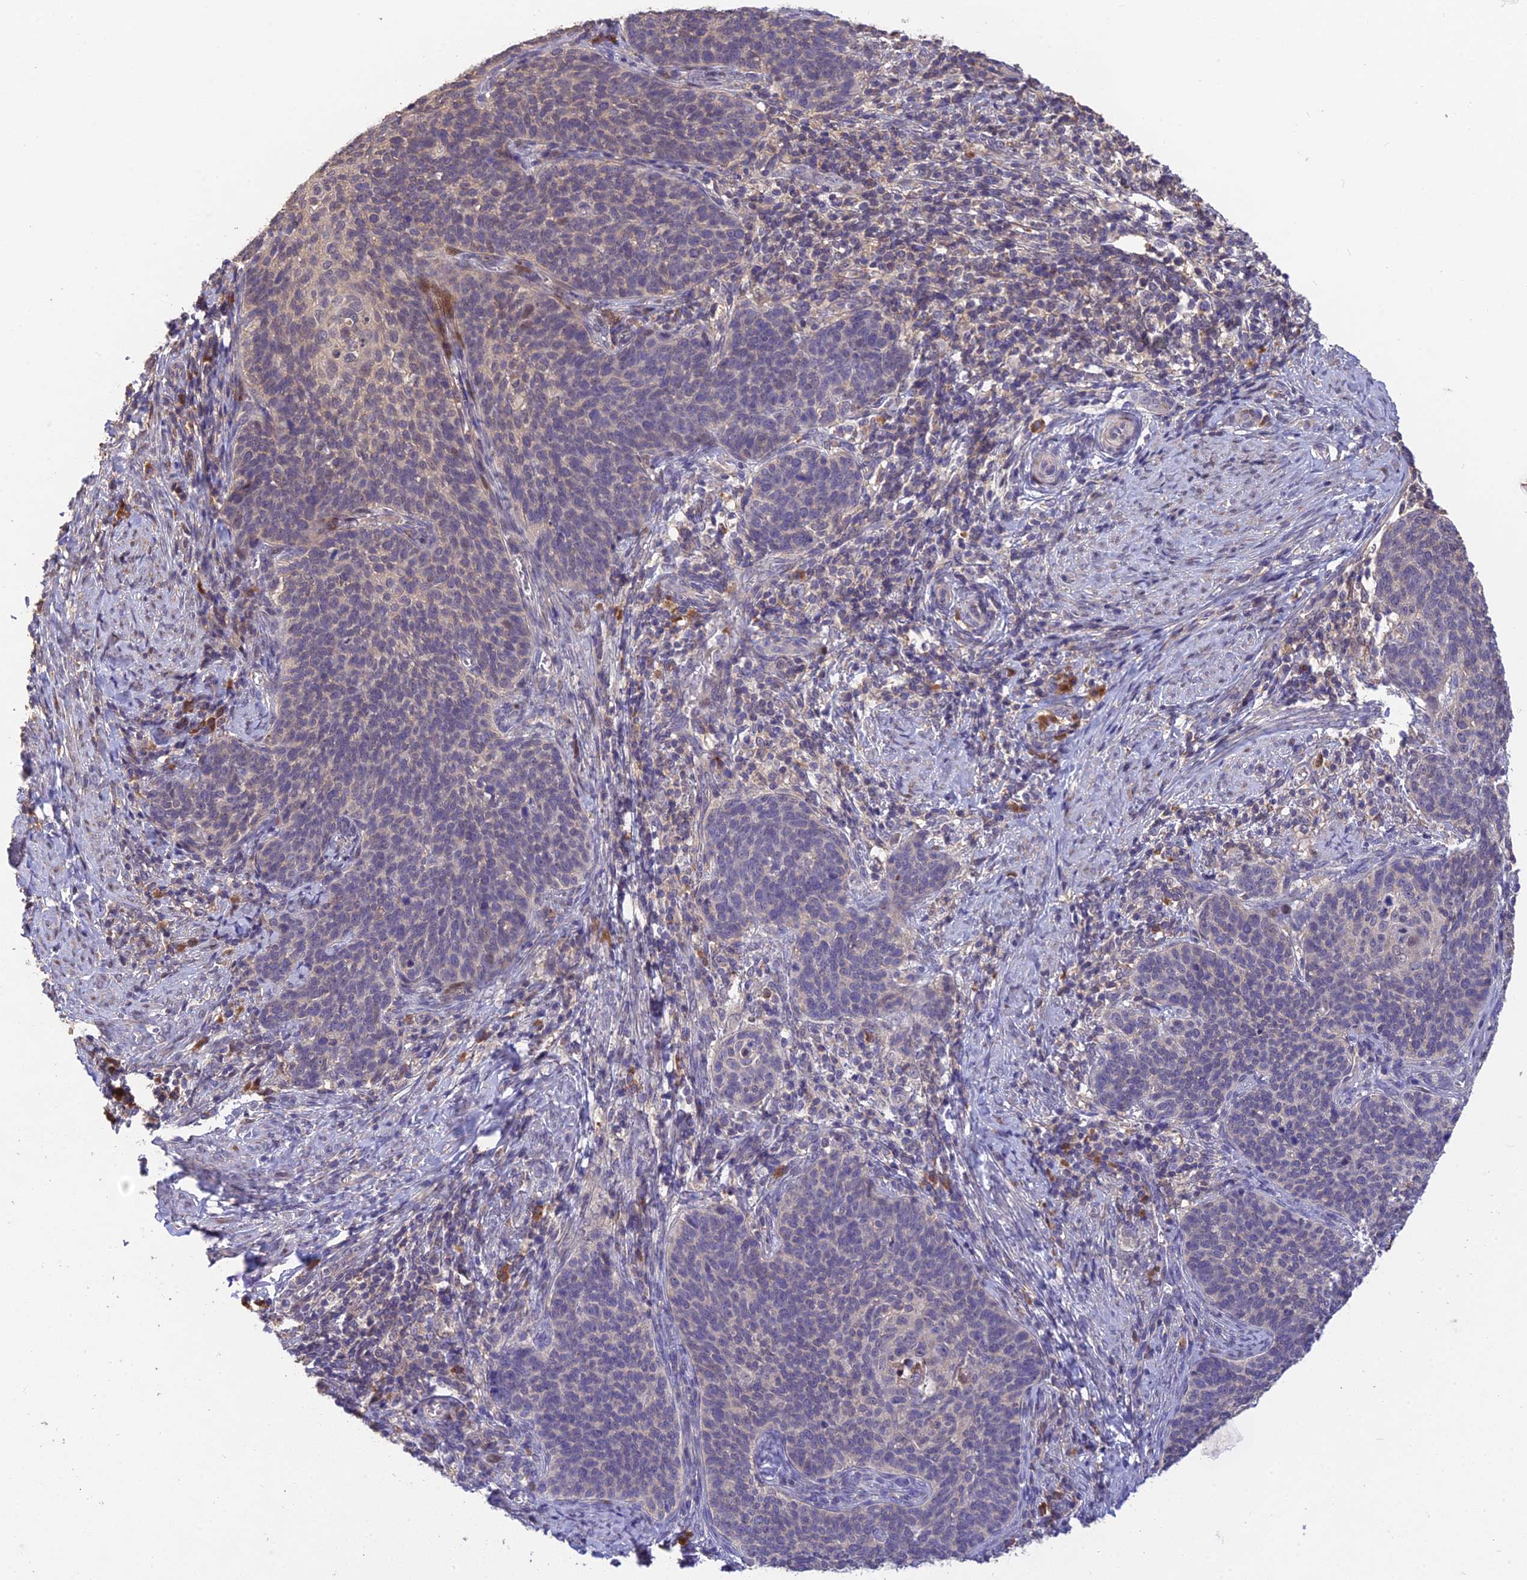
{"staining": {"intensity": "negative", "quantity": "none", "location": "none"}, "tissue": "cervical cancer", "cell_type": "Tumor cells", "image_type": "cancer", "snomed": [{"axis": "morphology", "description": "Normal tissue, NOS"}, {"axis": "morphology", "description": "Squamous cell carcinoma, NOS"}, {"axis": "topography", "description": "Cervix"}], "caption": "Tumor cells are negative for brown protein staining in cervical cancer.", "gene": "DENND5B", "patient": {"sex": "female", "age": 39}}